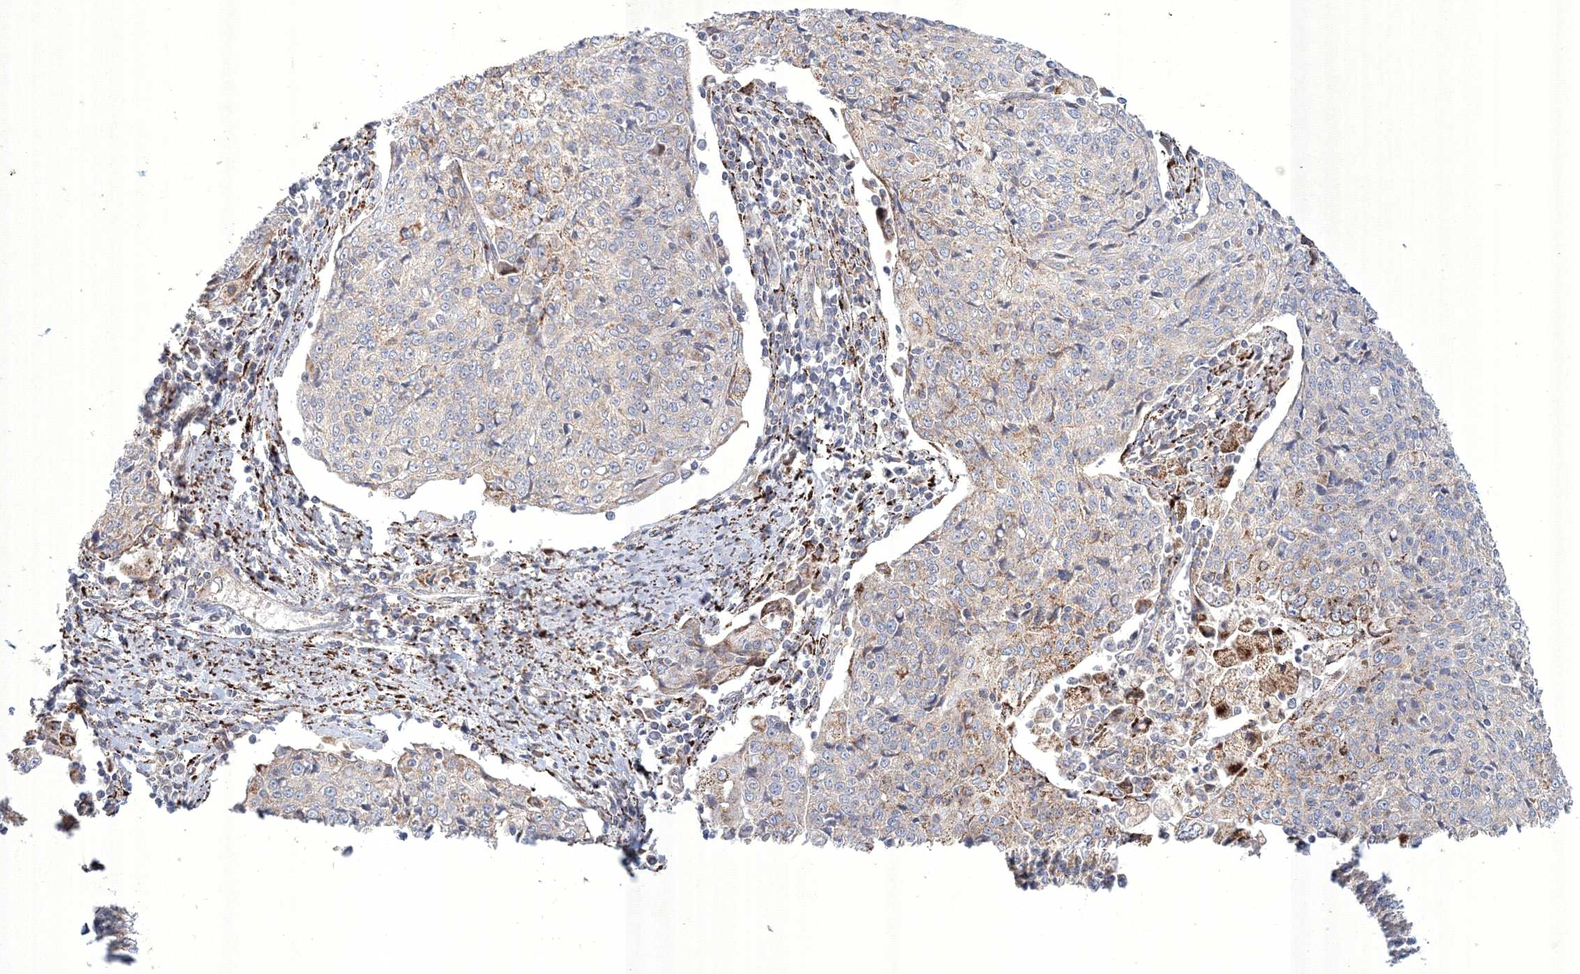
{"staining": {"intensity": "moderate", "quantity": "<25%", "location": "cytoplasmic/membranous"}, "tissue": "cervical cancer", "cell_type": "Tumor cells", "image_type": "cancer", "snomed": [{"axis": "morphology", "description": "Squamous cell carcinoma, NOS"}, {"axis": "topography", "description": "Cervix"}], "caption": "Cervical squamous cell carcinoma stained with a brown dye demonstrates moderate cytoplasmic/membranous positive positivity in approximately <25% of tumor cells.", "gene": "WDR49", "patient": {"sex": "female", "age": 48}}